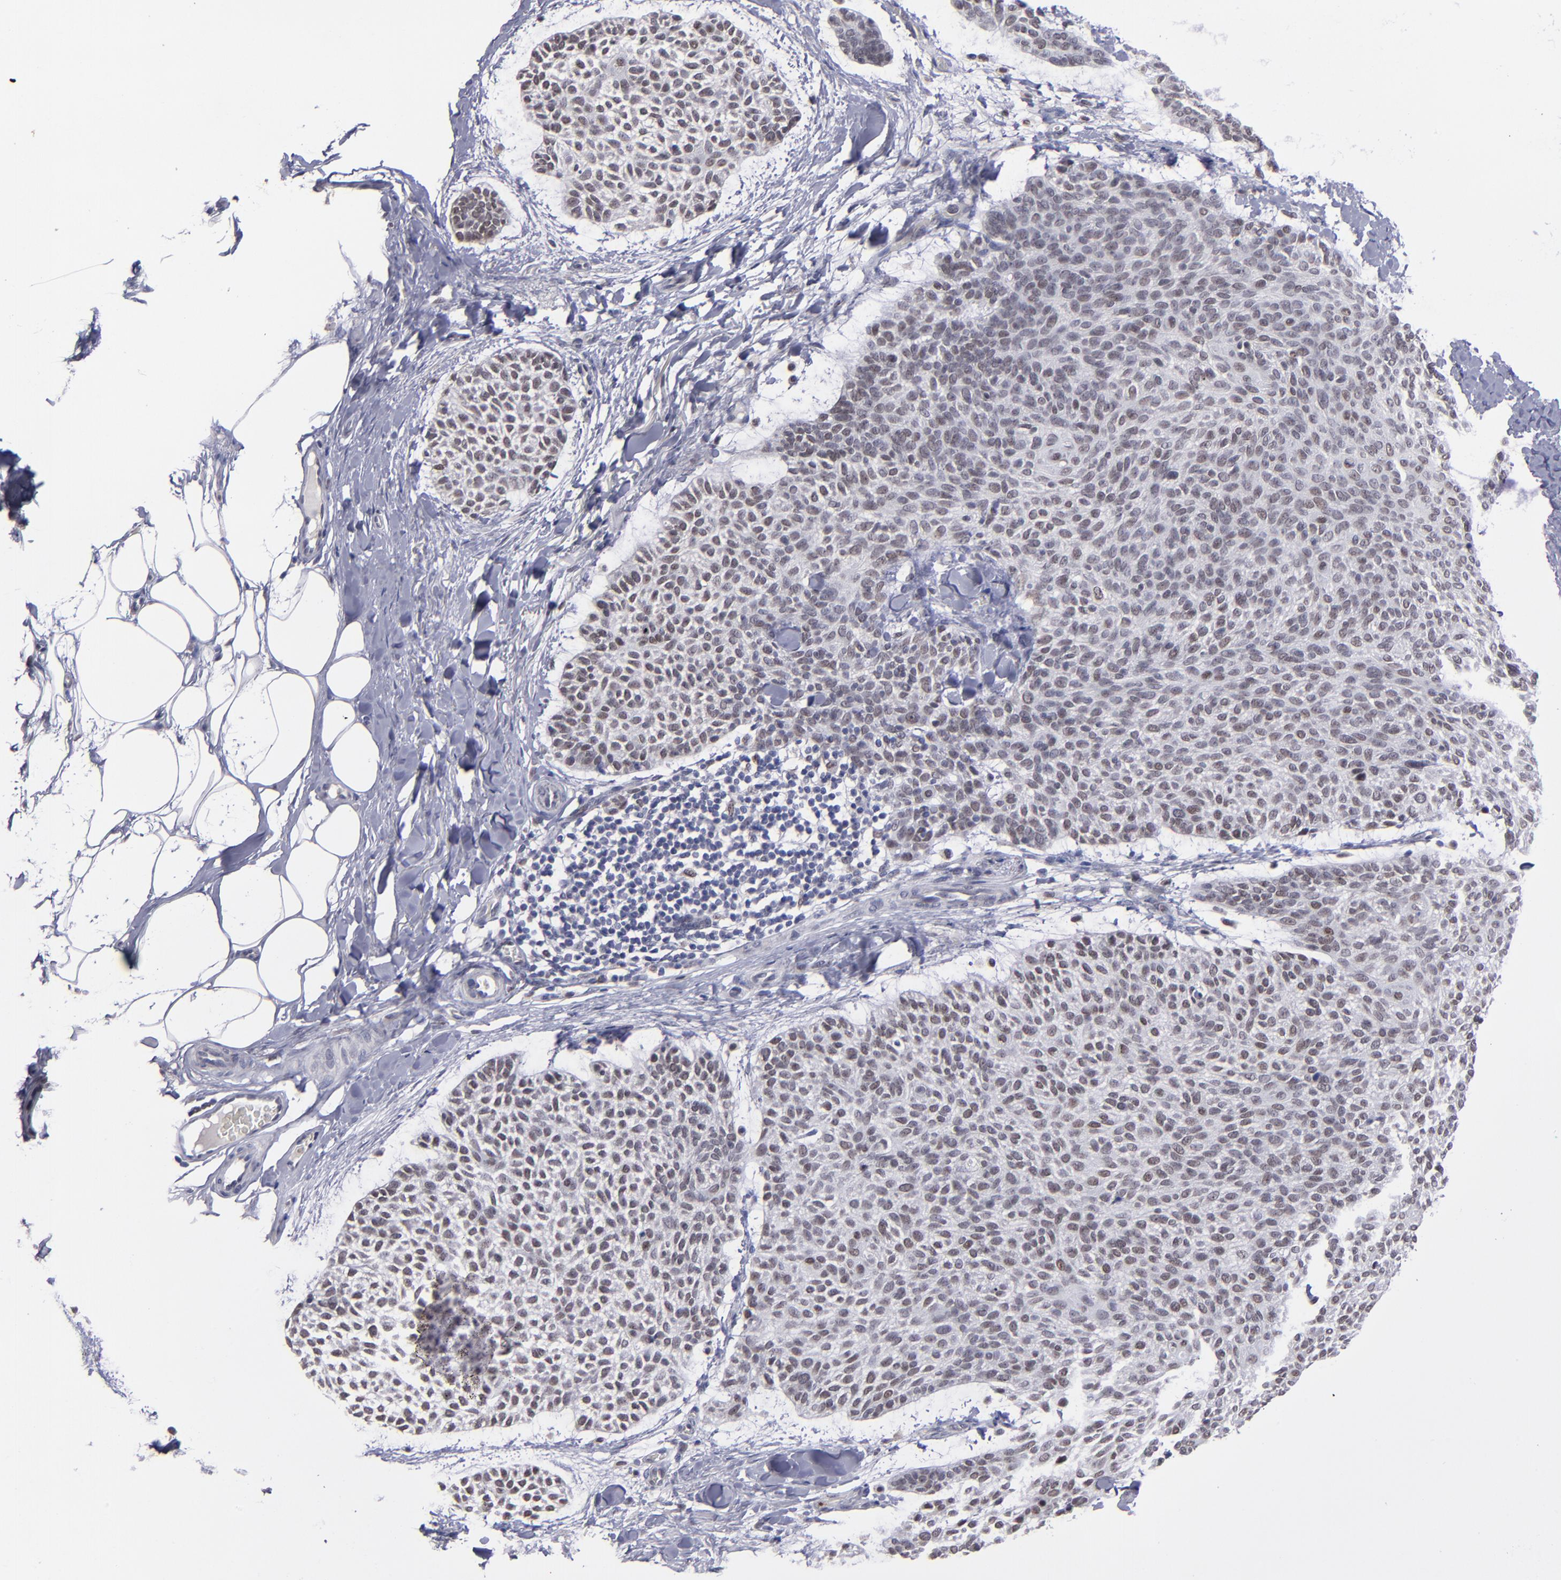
{"staining": {"intensity": "moderate", "quantity": "25%-75%", "location": "nuclear"}, "tissue": "skin cancer", "cell_type": "Tumor cells", "image_type": "cancer", "snomed": [{"axis": "morphology", "description": "Normal tissue, NOS"}, {"axis": "morphology", "description": "Basal cell carcinoma"}, {"axis": "topography", "description": "Skin"}], "caption": "Skin cancer (basal cell carcinoma) stained with IHC reveals moderate nuclear positivity in about 25%-75% of tumor cells.", "gene": "RREB1", "patient": {"sex": "female", "age": 70}}